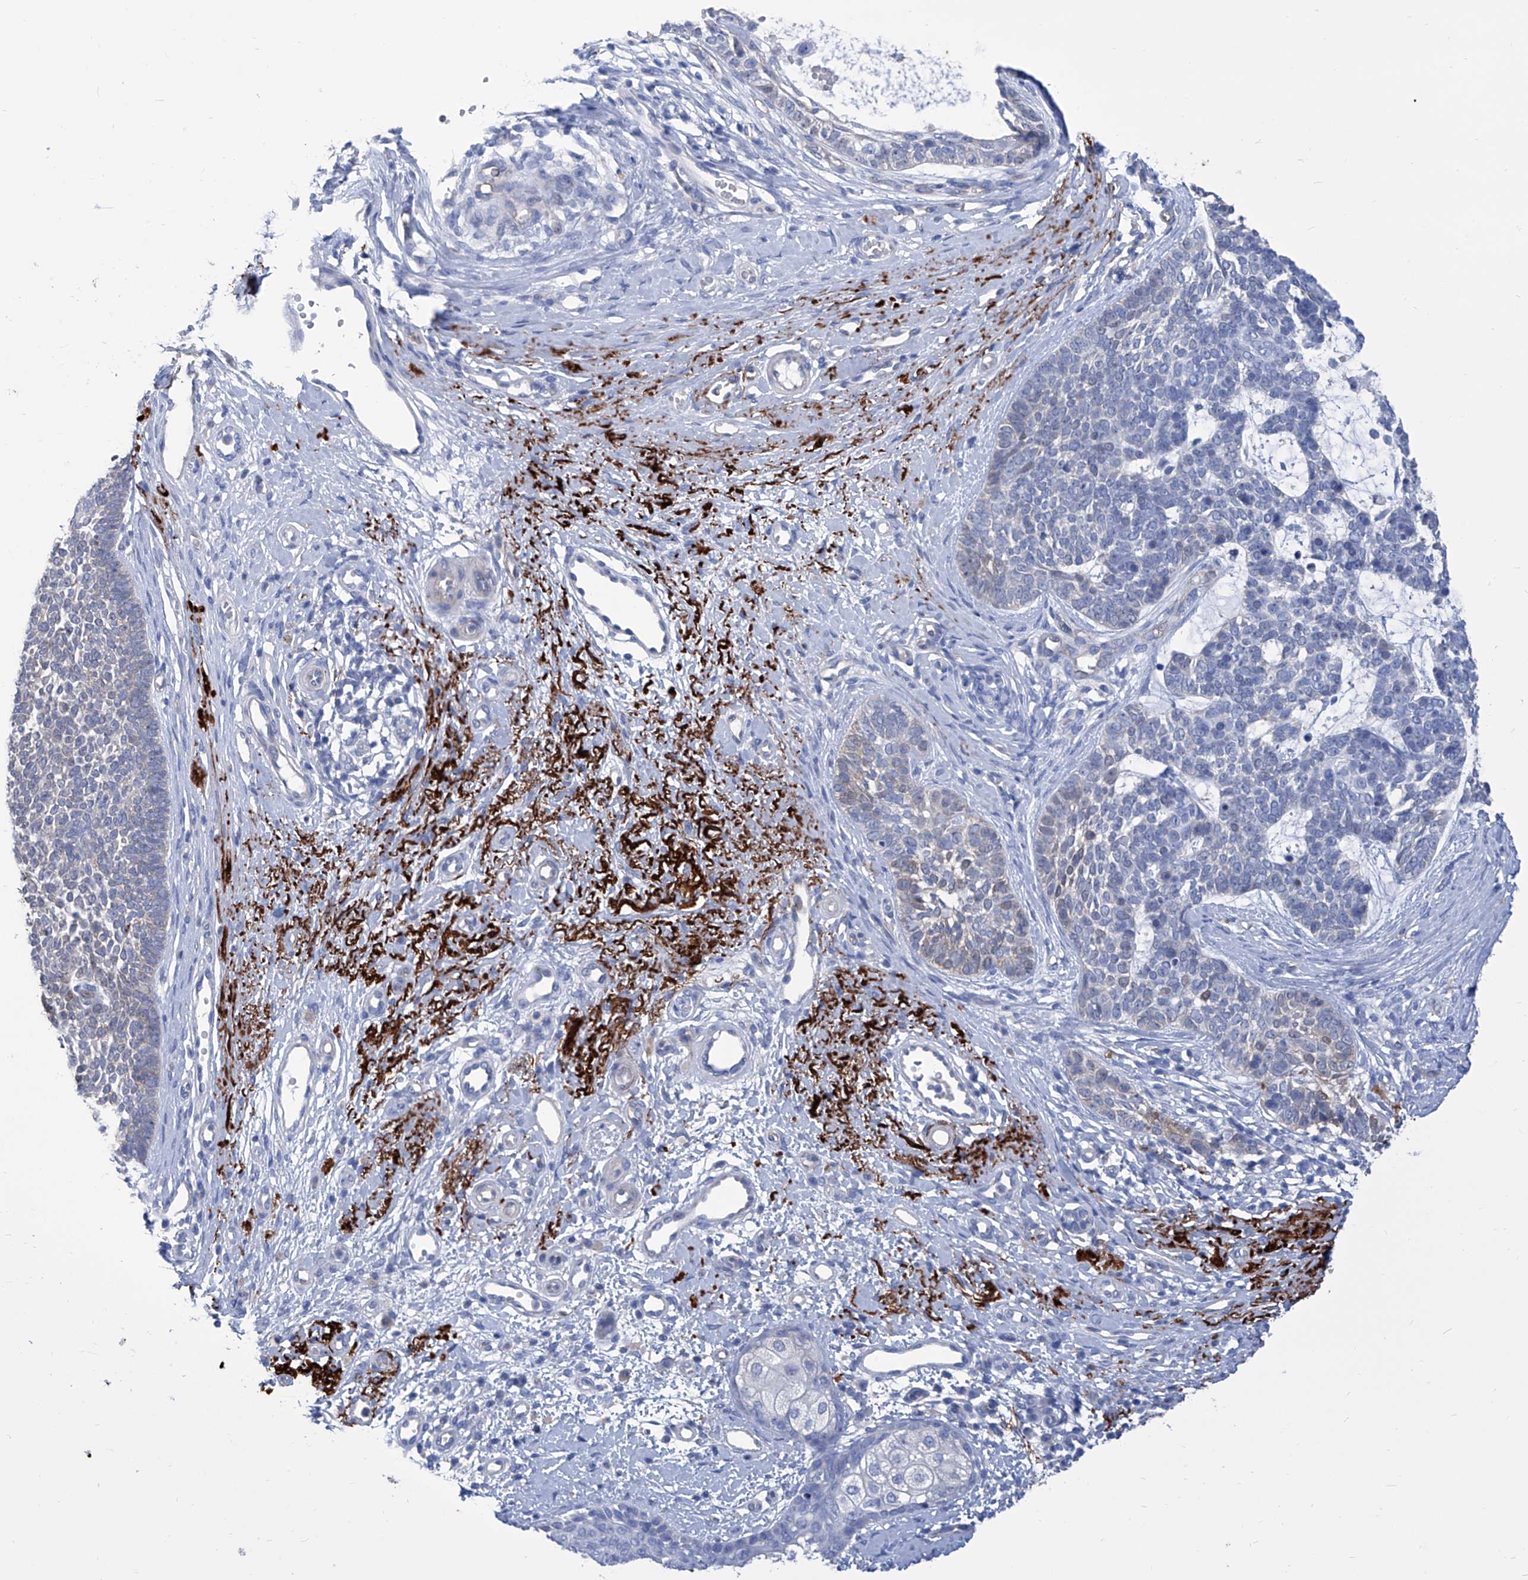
{"staining": {"intensity": "negative", "quantity": "none", "location": "none"}, "tissue": "skin cancer", "cell_type": "Tumor cells", "image_type": "cancer", "snomed": [{"axis": "morphology", "description": "Basal cell carcinoma"}, {"axis": "topography", "description": "Skin"}], "caption": "Immunohistochemical staining of basal cell carcinoma (skin) demonstrates no significant staining in tumor cells.", "gene": "SMS", "patient": {"sex": "female", "age": 81}}